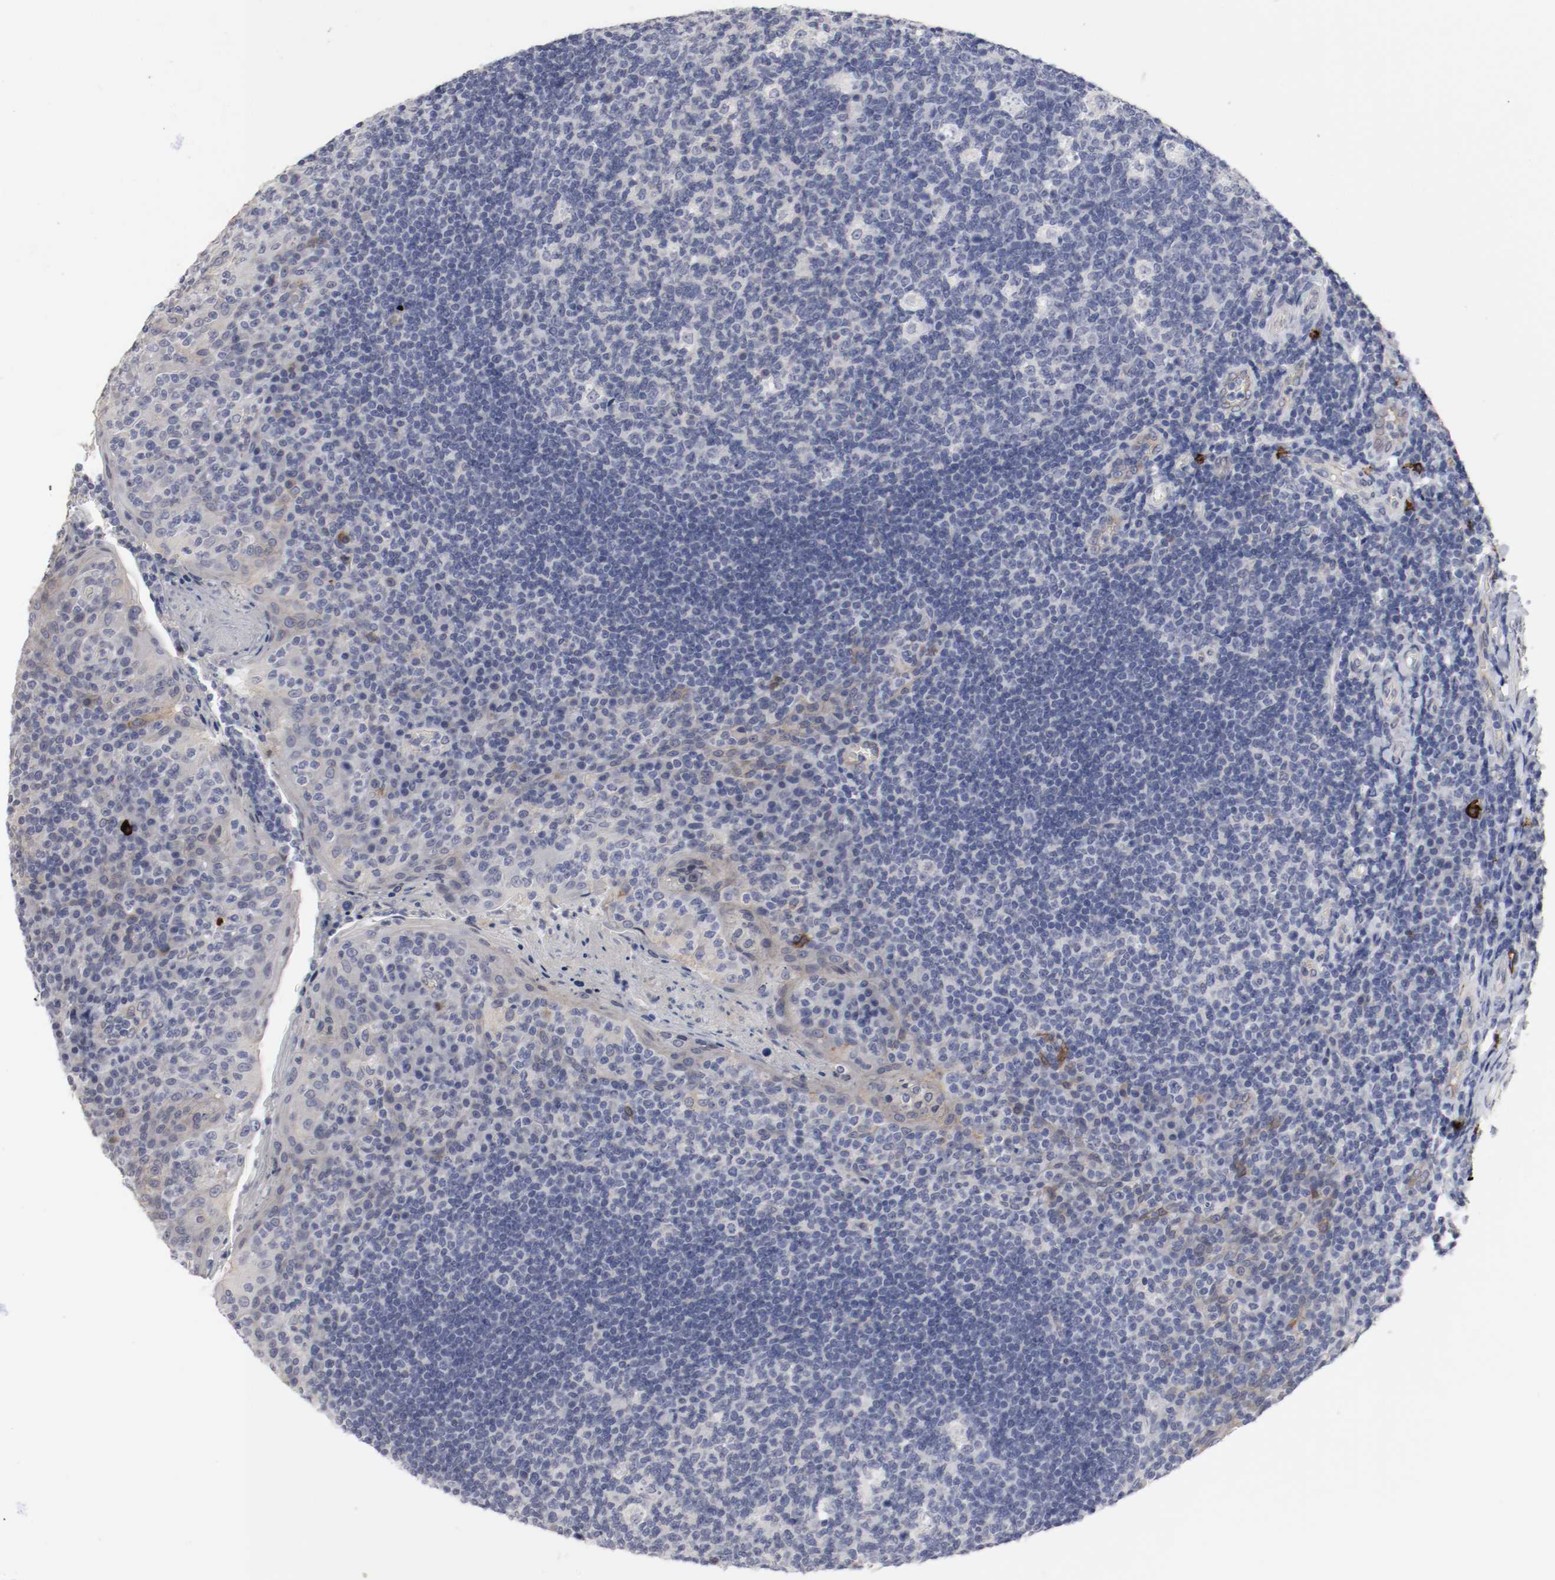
{"staining": {"intensity": "negative", "quantity": "none", "location": "none"}, "tissue": "tonsil", "cell_type": "Germinal center cells", "image_type": "normal", "snomed": [{"axis": "morphology", "description": "Normal tissue, NOS"}, {"axis": "topography", "description": "Tonsil"}], "caption": "This histopathology image is of benign tonsil stained with IHC to label a protein in brown with the nuclei are counter-stained blue. There is no expression in germinal center cells. (DAB (3,3'-diaminobenzidine) immunohistochemistry (IHC), high magnification).", "gene": "KIT", "patient": {"sex": "male", "age": 17}}